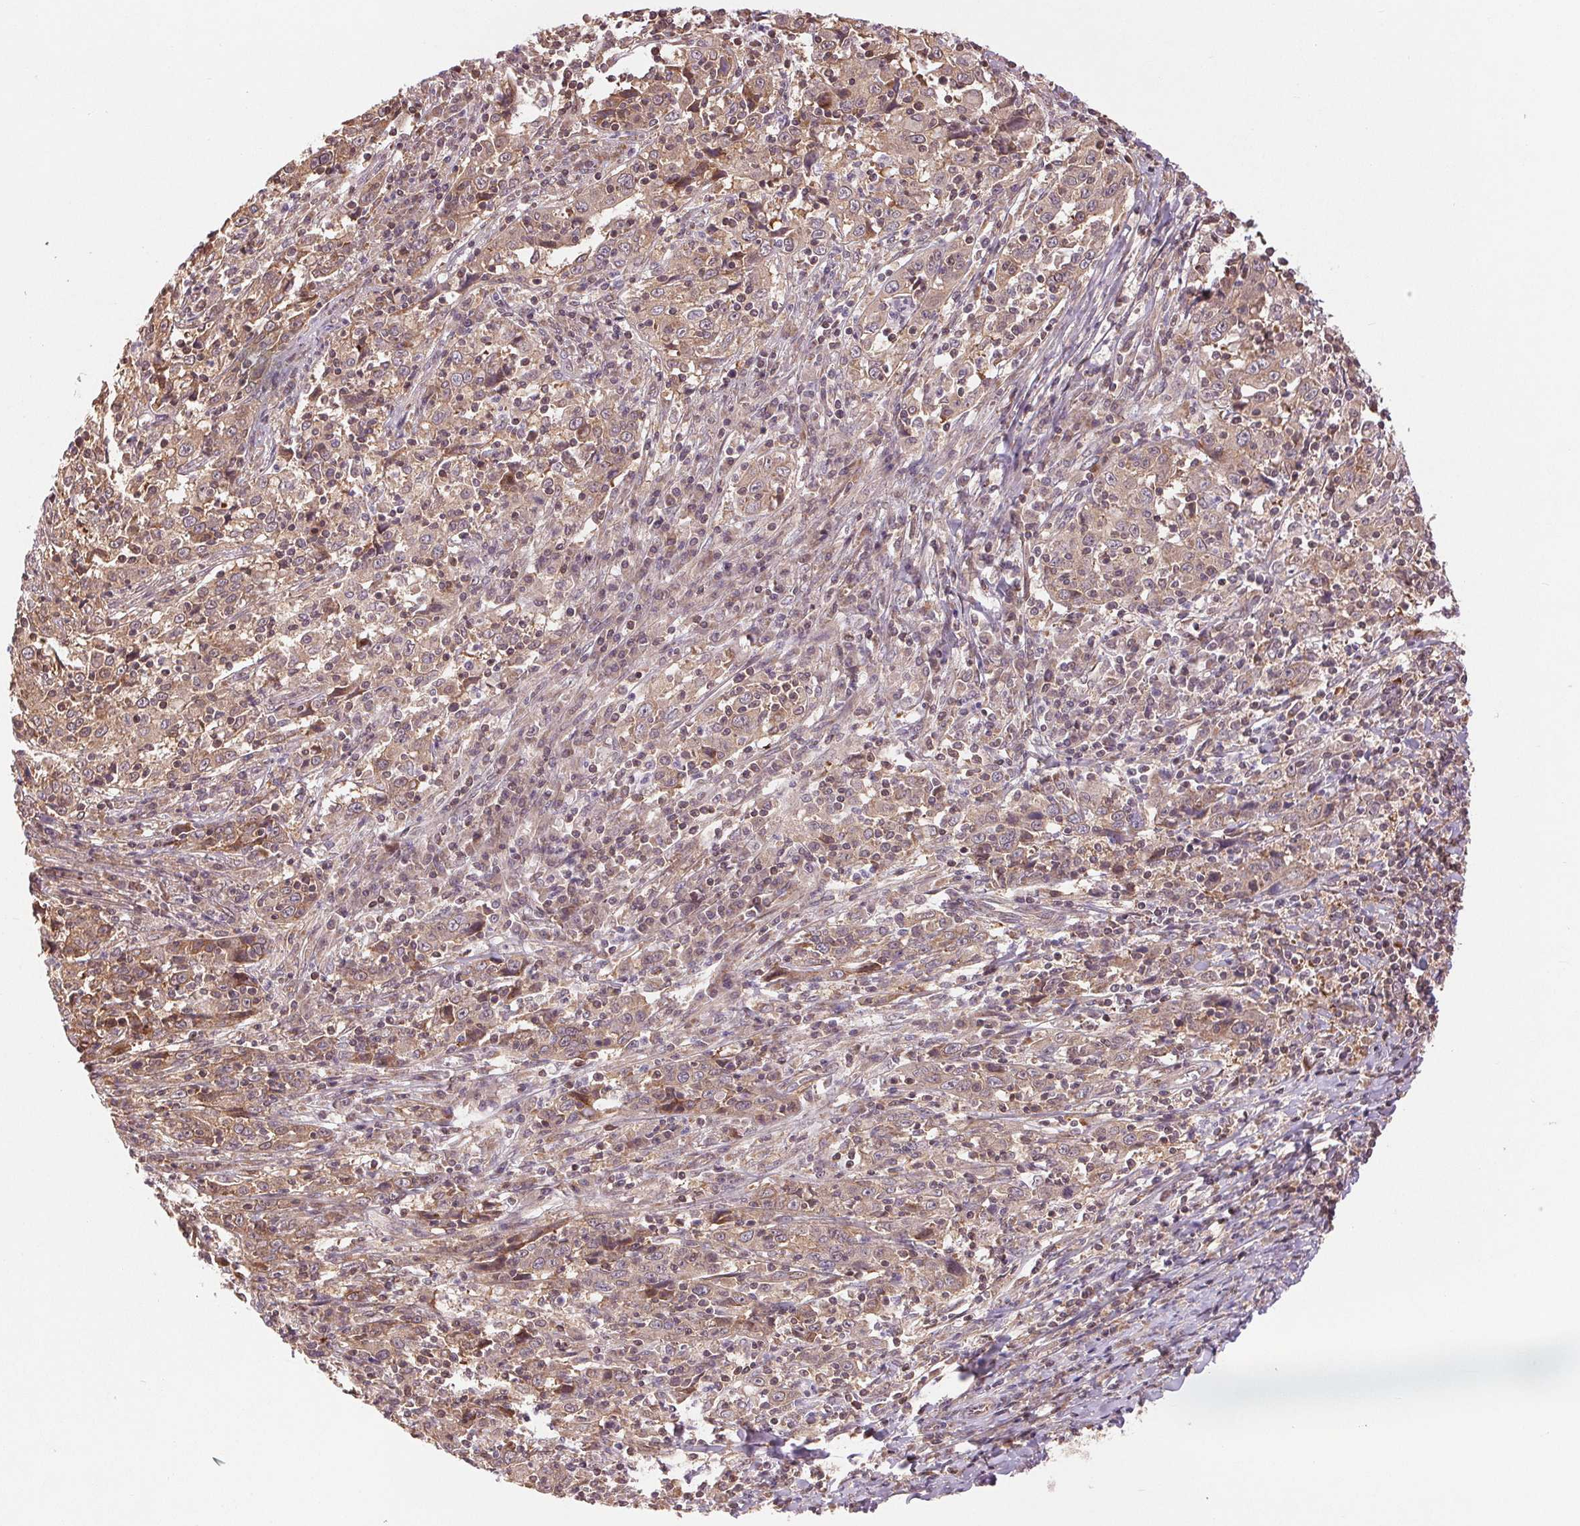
{"staining": {"intensity": "weak", "quantity": ">75%", "location": "cytoplasmic/membranous"}, "tissue": "cervical cancer", "cell_type": "Tumor cells", "image_type": "cancer", "snomed": [{"axis": "morphology", "description": "Squamous cell carcinoma, NOS"}, {"axis": "topography", "description": "Cervix"}], "caption": "High-magnification brightfield microscopy of squamous cell carcinoma (cervical) stained with DAB (brown) and counterstained with hematoxylin (blue). tumor cells exhibit weak cytoplasmic/membranous positivity is present in approximately>75% of cells. (Brightfield microscopy of DAB IHC at high magnification).", "gene": "BTF3L4", "patient": {"sex": "female", "age": 46}}